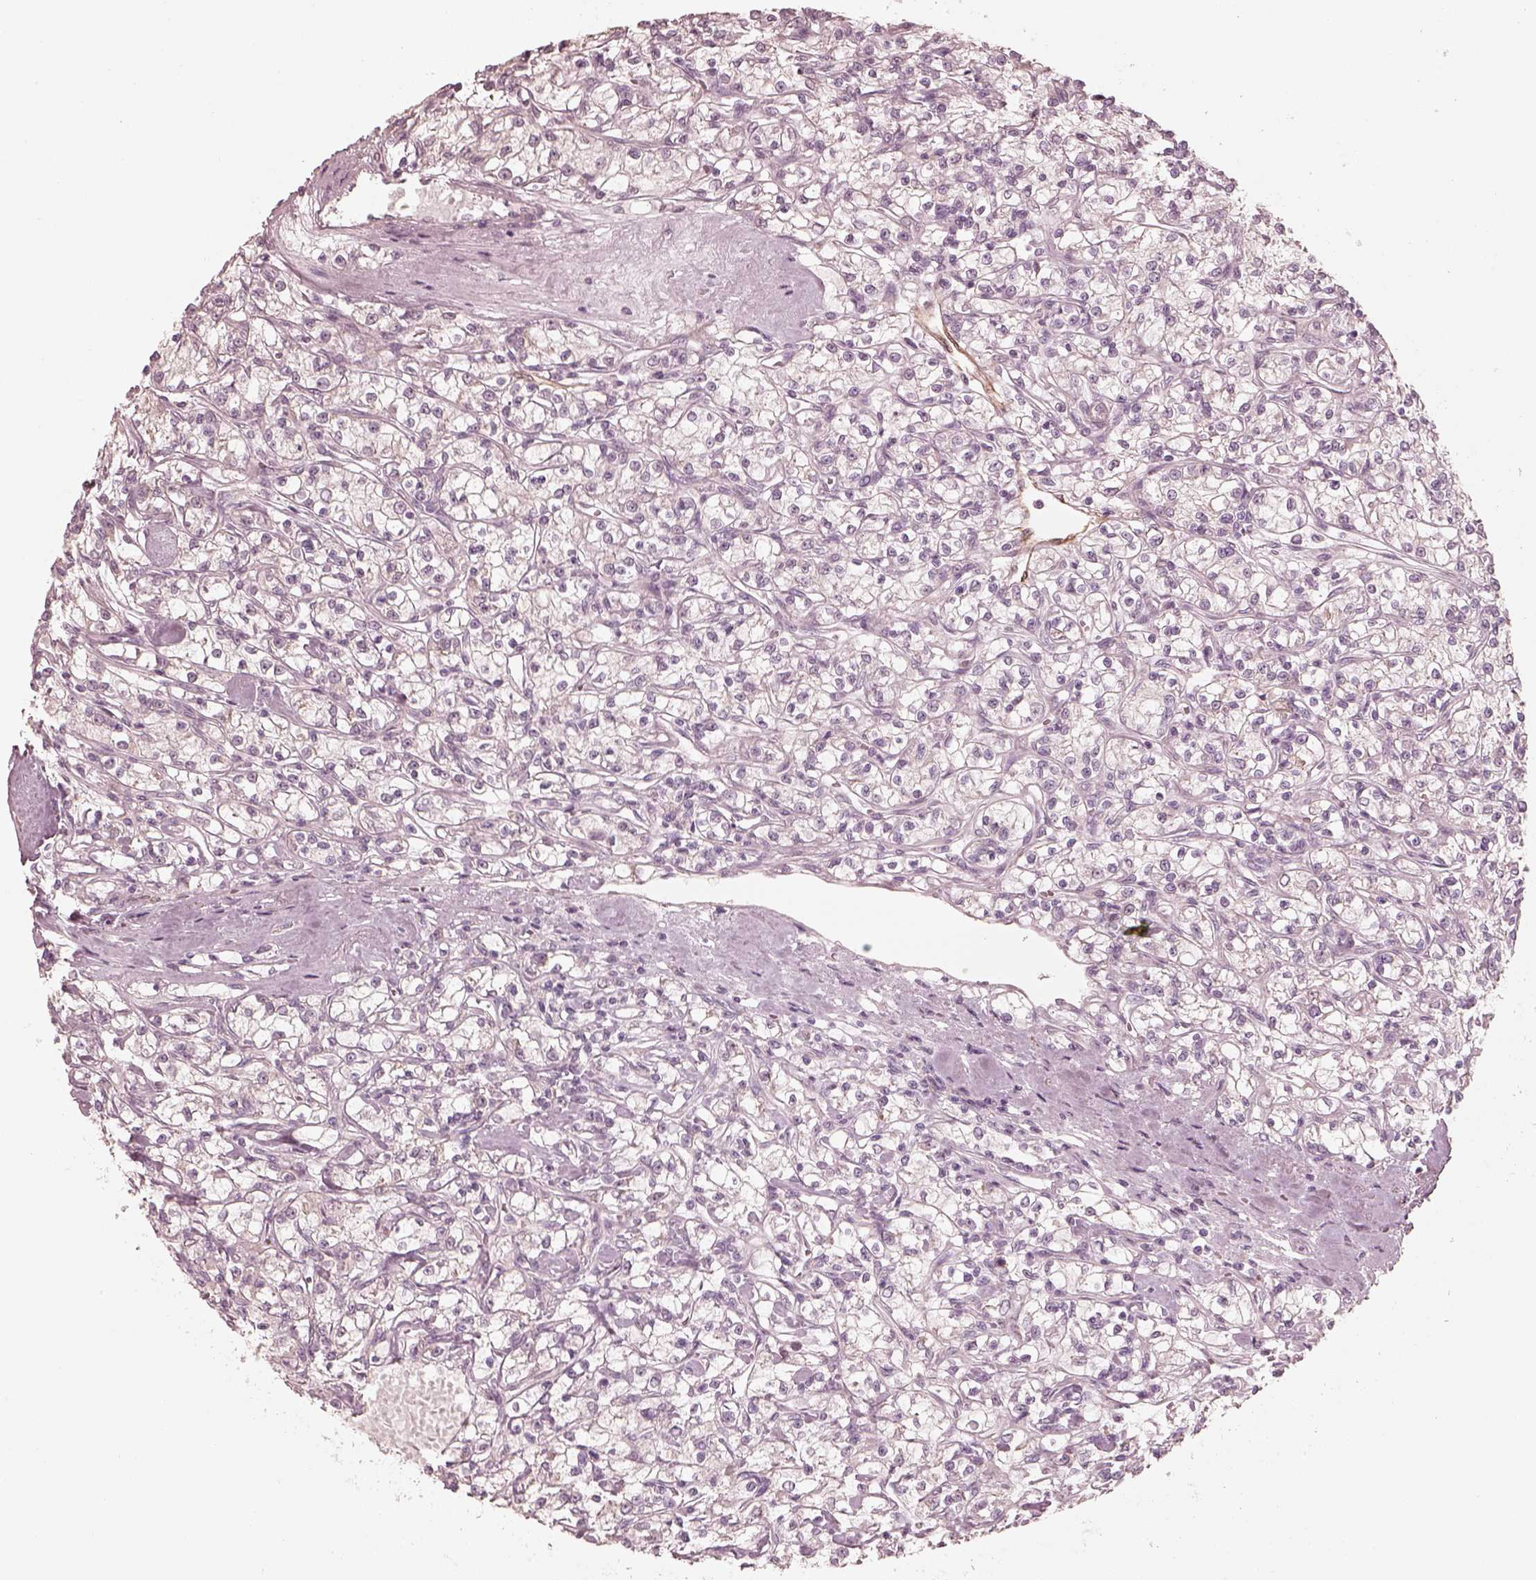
{"staining": {"intensity": "negative", "quantity": "none", "location": "none"}, "tissue": "renal cancer", "cell_type": "Tumor cells", "image_type": "cancer", "snomed": [{"axis": "morphology", "description": "Adenocarcinoma, NOS"}, {"axis": "topography", "description": "Kidney"}], "caption": "The image exhibits no significant staining in tumor cells of renal cancer (adenocarcinoma).", "gene": "RAB3C", "patient": {"sex": "female", "age": 59}}